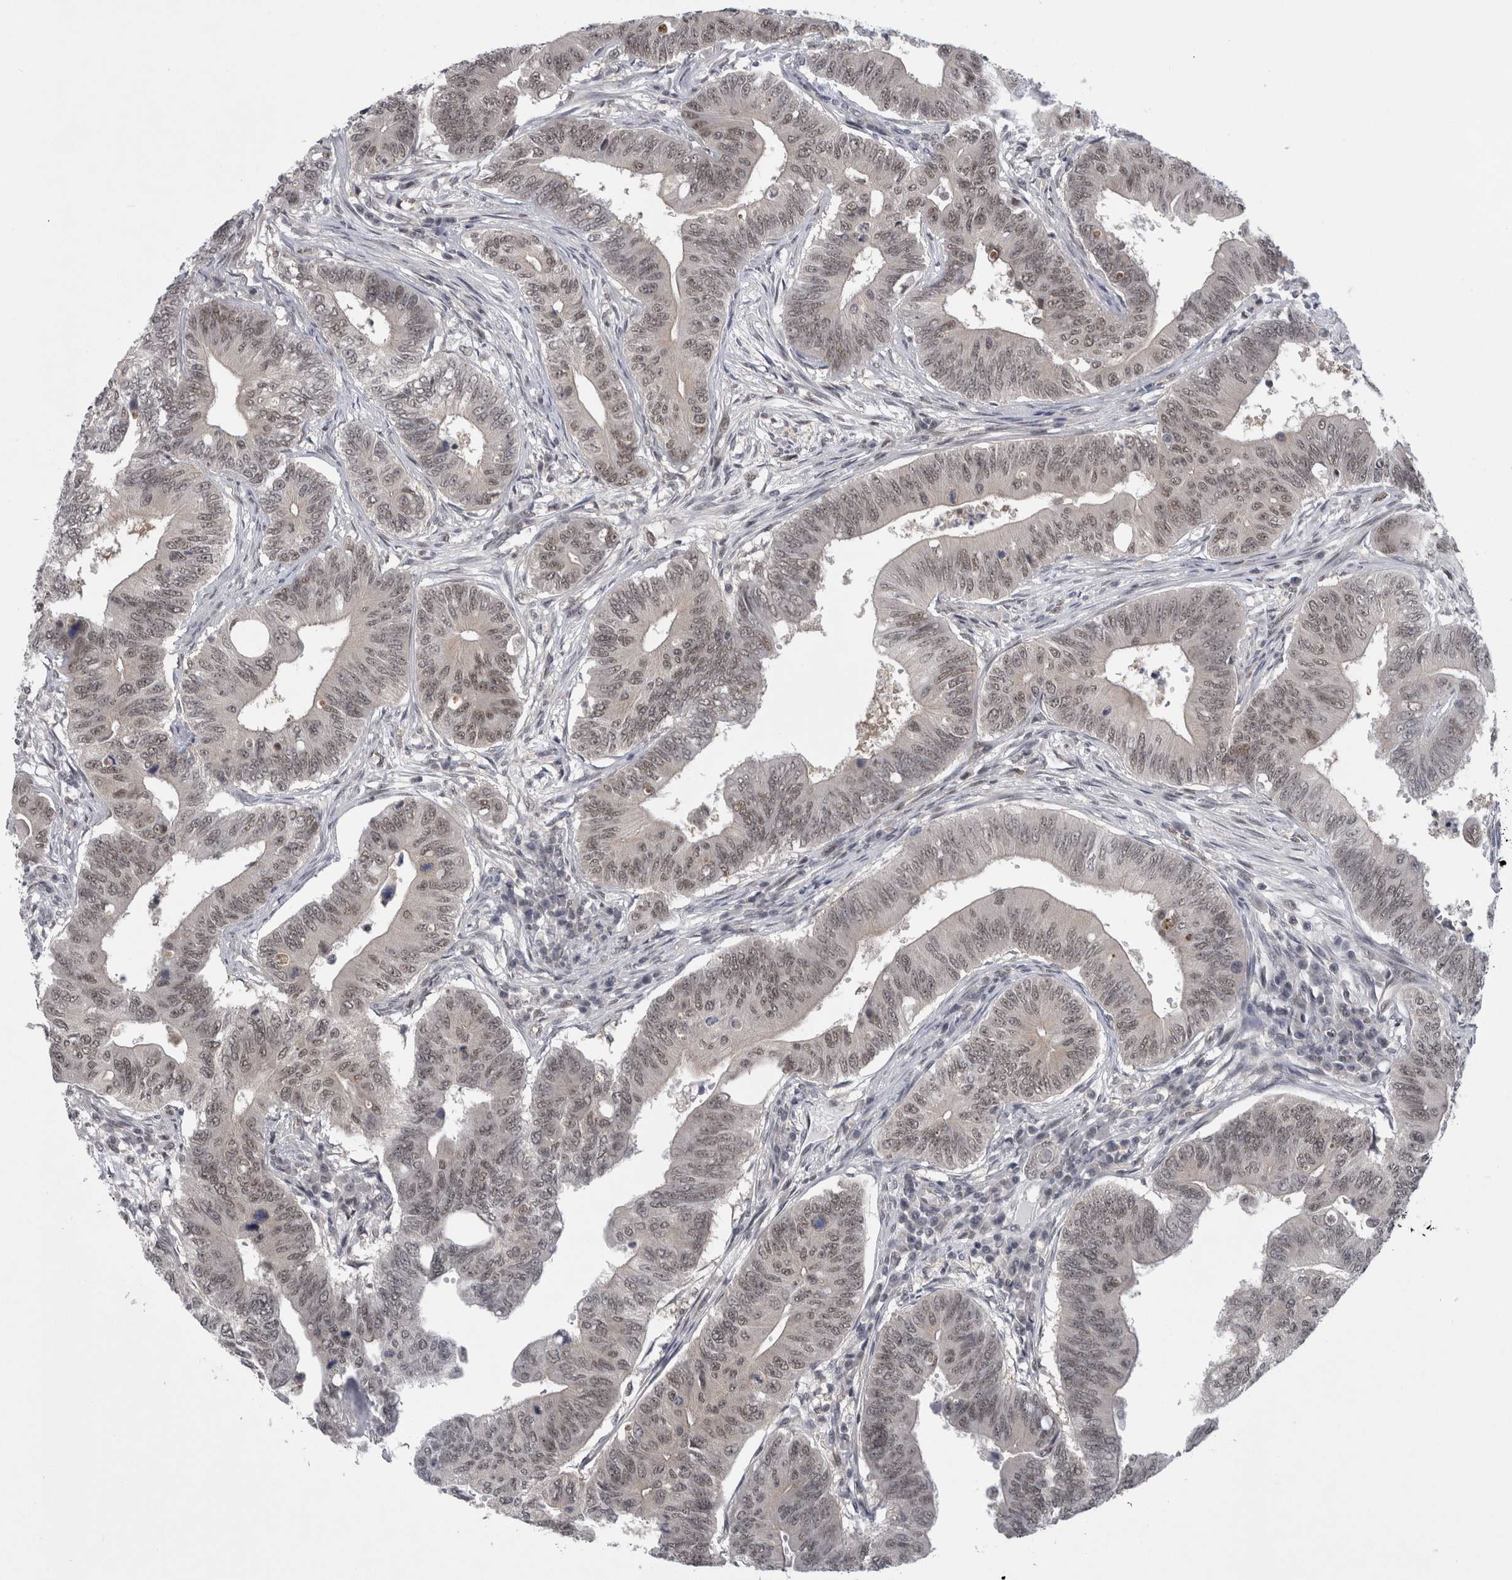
{"staining": {"intensity": "weak", "quantity": ">75%", "location": "nuclear"}, "tissue": "colorectal cancer", "cell_type": "Tumor cells", "image_type": "cancer", "snomed": [{"axis": "morphology", "description": "Adenoma, NOS"}, {"axis": "morphology", "description": "Adenocarcinoma, NOS"}, {"axis": "topography", "description": "Colon"}], "caption": "Protein analysis of colorectal adenoma tissue exhibits weak nuclear positivity in approximately >75% of tumor cells.", "gene": "PSMB2", "patient": {"sex": "male", "age": 79}}